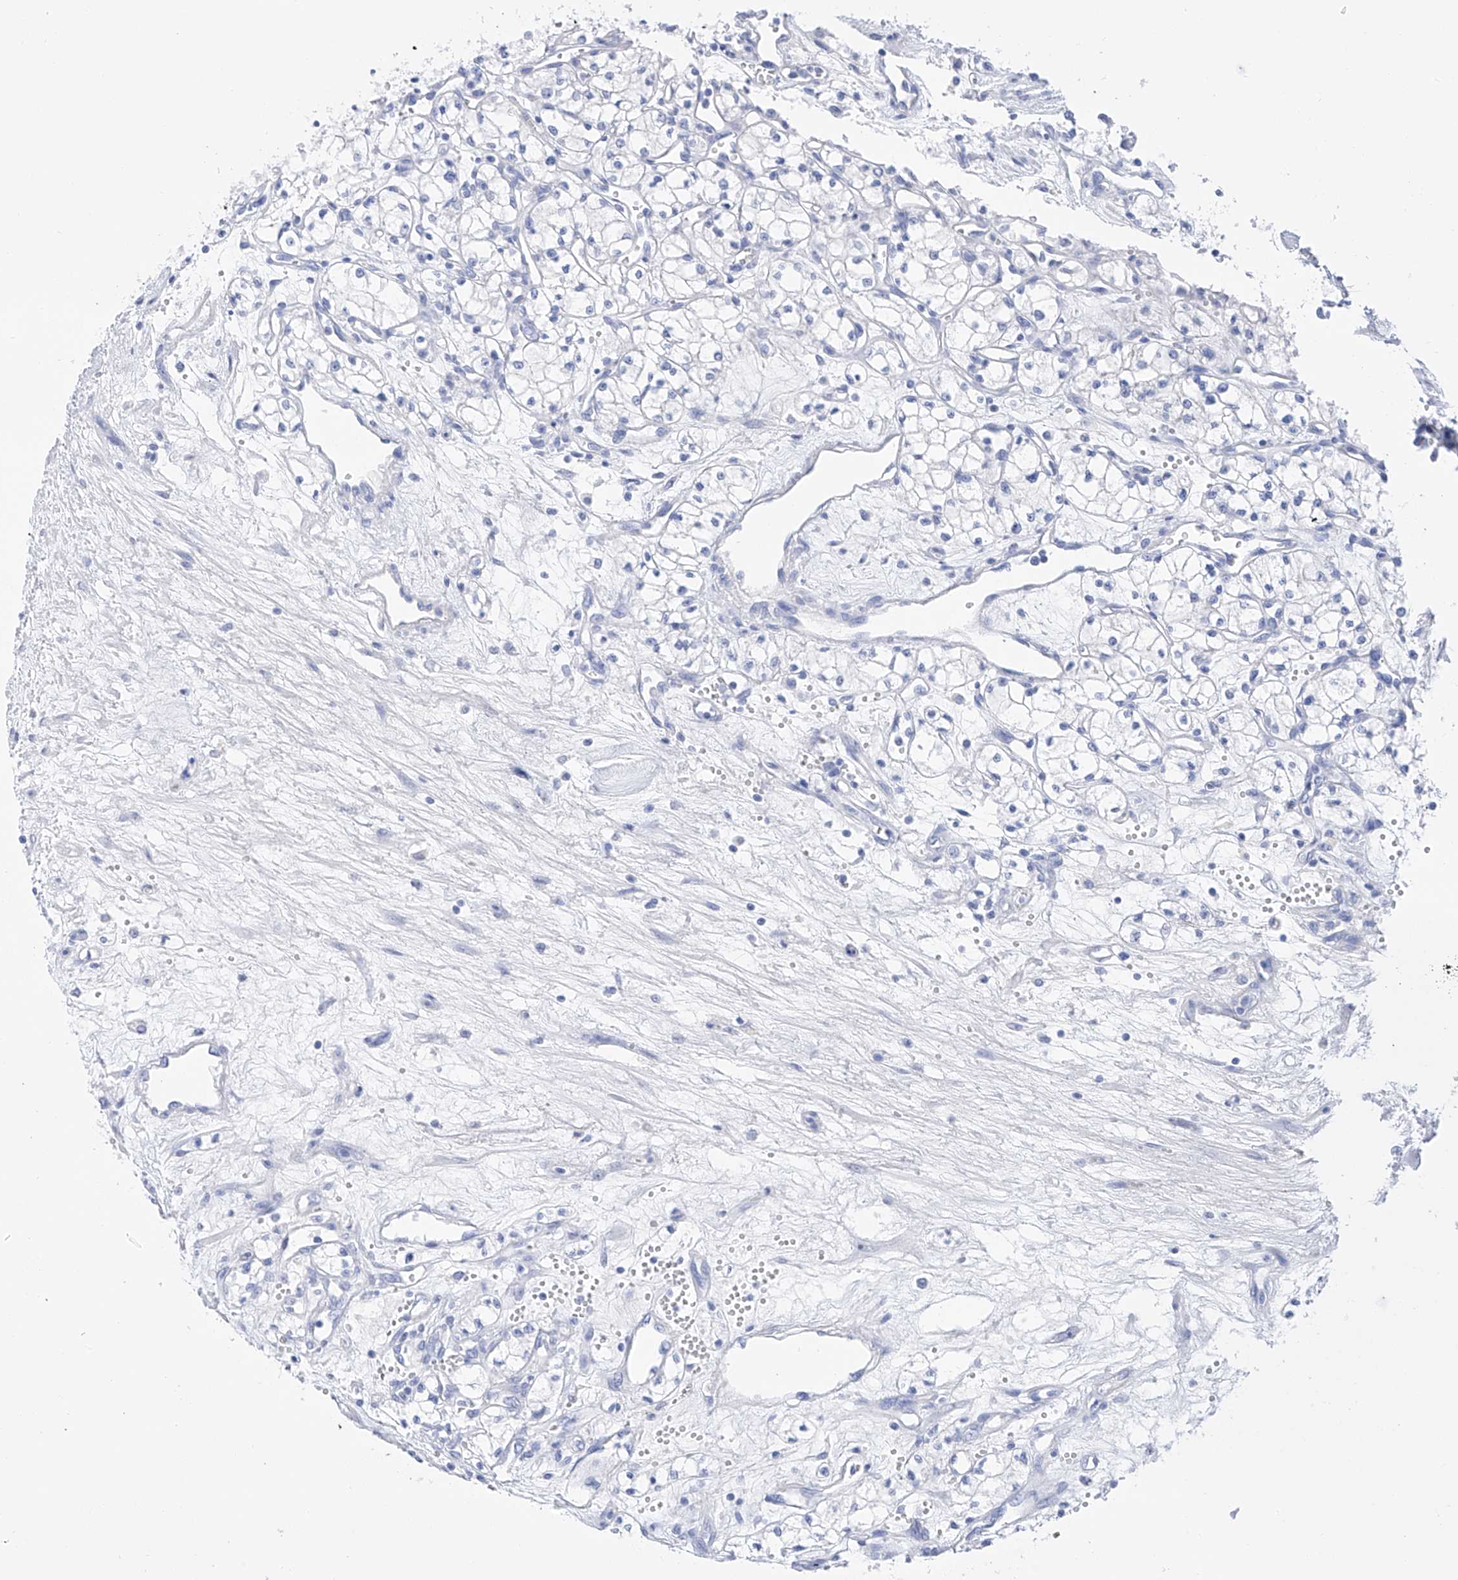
{"staining": {"intensity": "negative", "quantity": "none", "location": "none"}, "tissue": "renal cancer", "cell_type": "Tumor cells", "image_type": "cancer", "snomed": [{"axis": "morphology", "description": "Adenocarcinoma, NOS"}, {"axis": "topography", "description": "Kidney"}], "caption": "High magnification brightfield microscopy of adenocarcinoma (renal) stained with DAB (brown) and counterstained with hematoxylin (blue): tumor cells show no significant expression.", "gene": "FLG", "patient": {"sex": "male", "age": 59}}